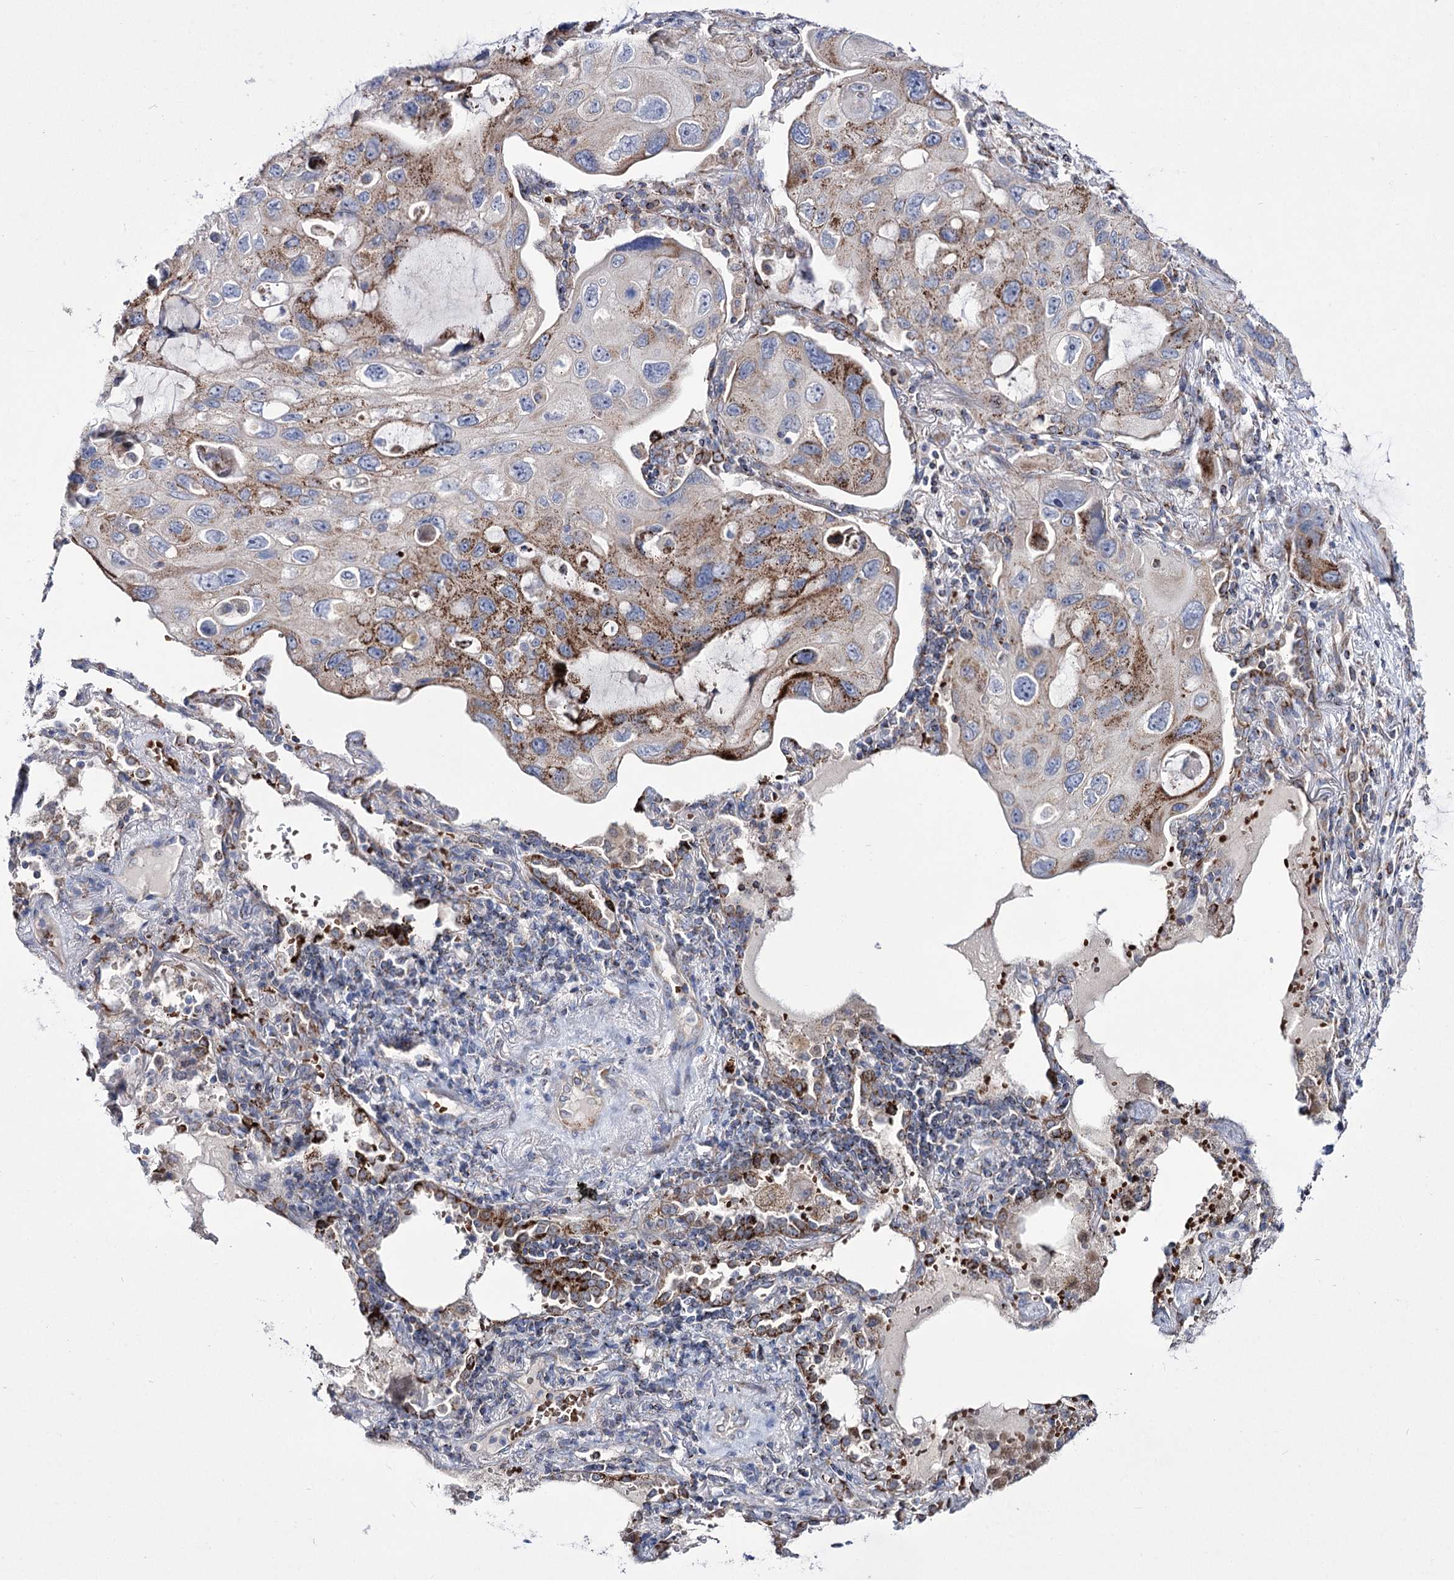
{"staining": {"intensity": "moderate", "quantity": "25%-75%", "location": "cytoplasmic/membranous"}, "tissue": "lung cancer", "cell_type": "Tumor cells", "image_type": "cancer", "snomed": [{"axis": "morphology", "description": "Squamous cell carcinoma, NOS"}, {"axis": "topography", "description": "Lung"}], "caption": "There is medium levels of moderate cytoplasmic/membranous staining in tumor cells of lung cancer (squamous cell carcinoma), as demonstrated by immunohistochemical staining (brown color).", "gene": "OSBPL5", "patient": {"sex": "female", "age": 73}}